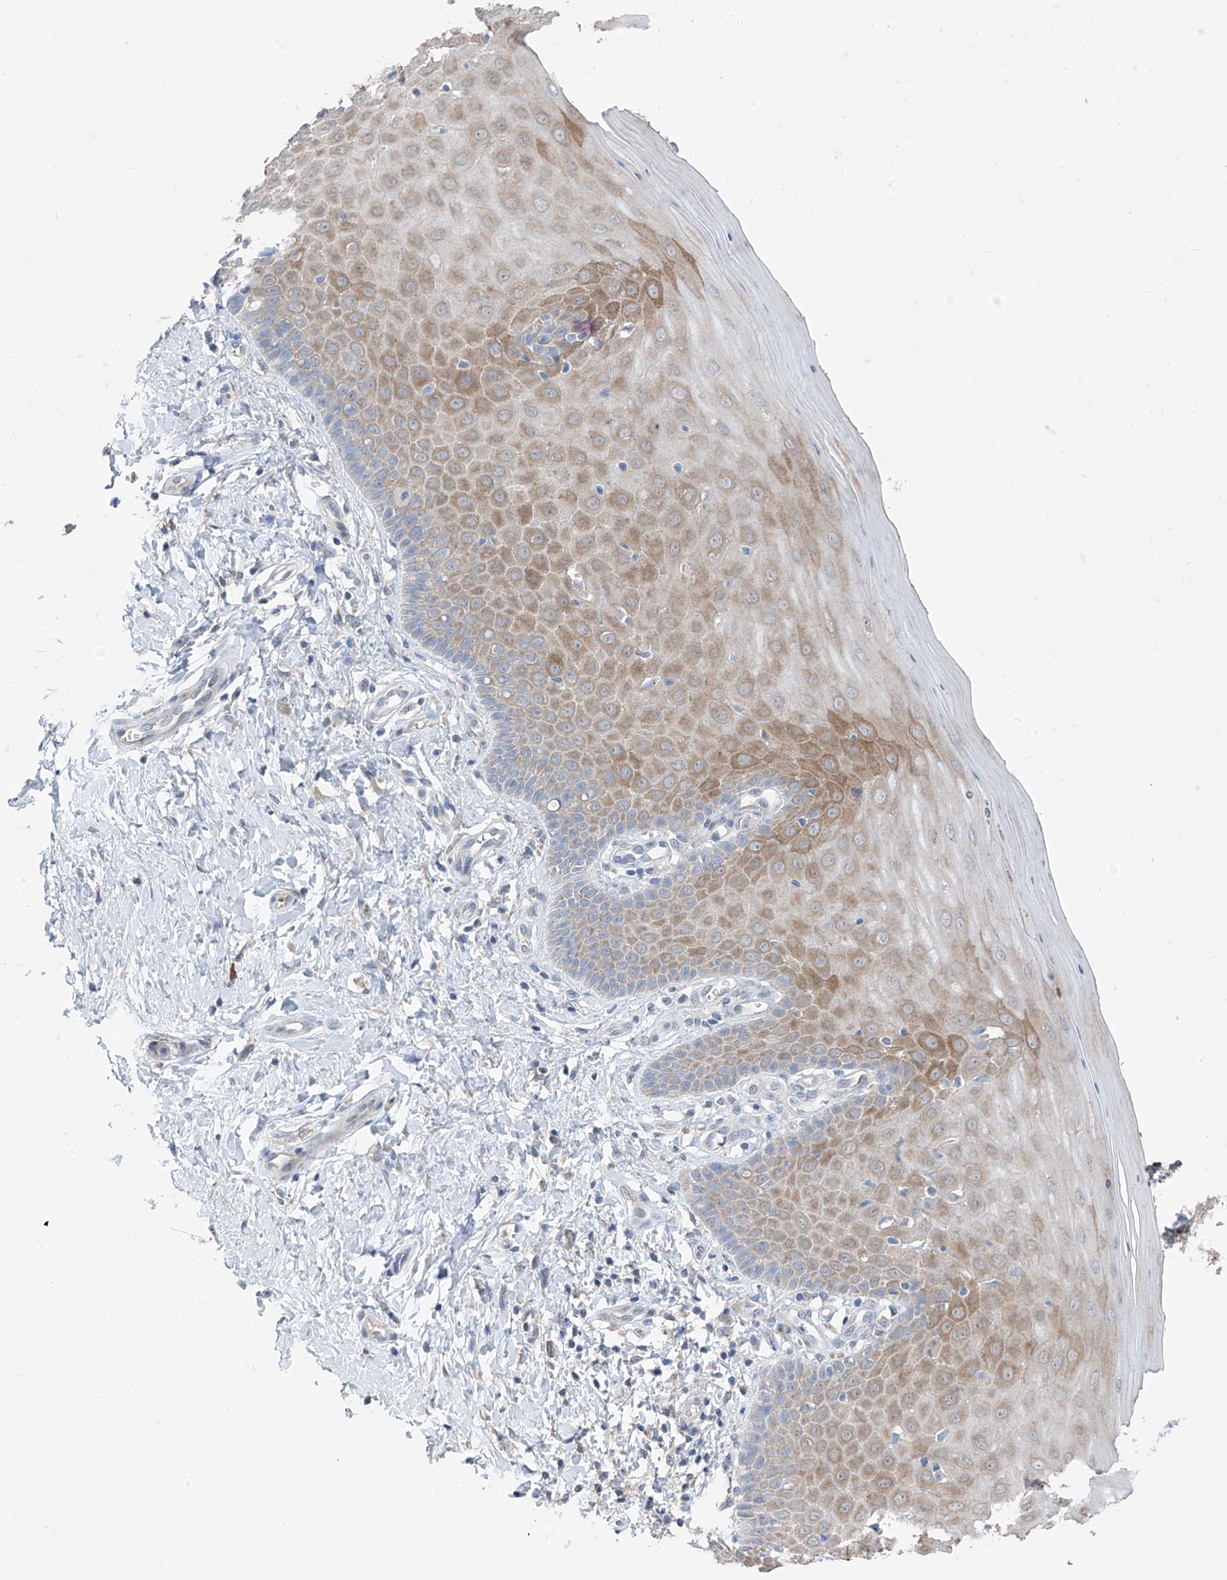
{"staining": {"intensity": "negative", "quantity": "none", "location": "none"}, "tissue": "cervix", "cell_type": "Glandular cells", "image_type": "normal", "snomed": [{"axis": "morphology", "description": "Normal tissue, NOS"}, {"axis": "topography", "description": "Cervix"}], "caption": "An image of human cervix is negative for staining in glandular cells. (DAB IHC visualized using brightfield microscopy, high magnification).", "gene": "RPL4", "patient": {"sex": "female", "age": 55}}